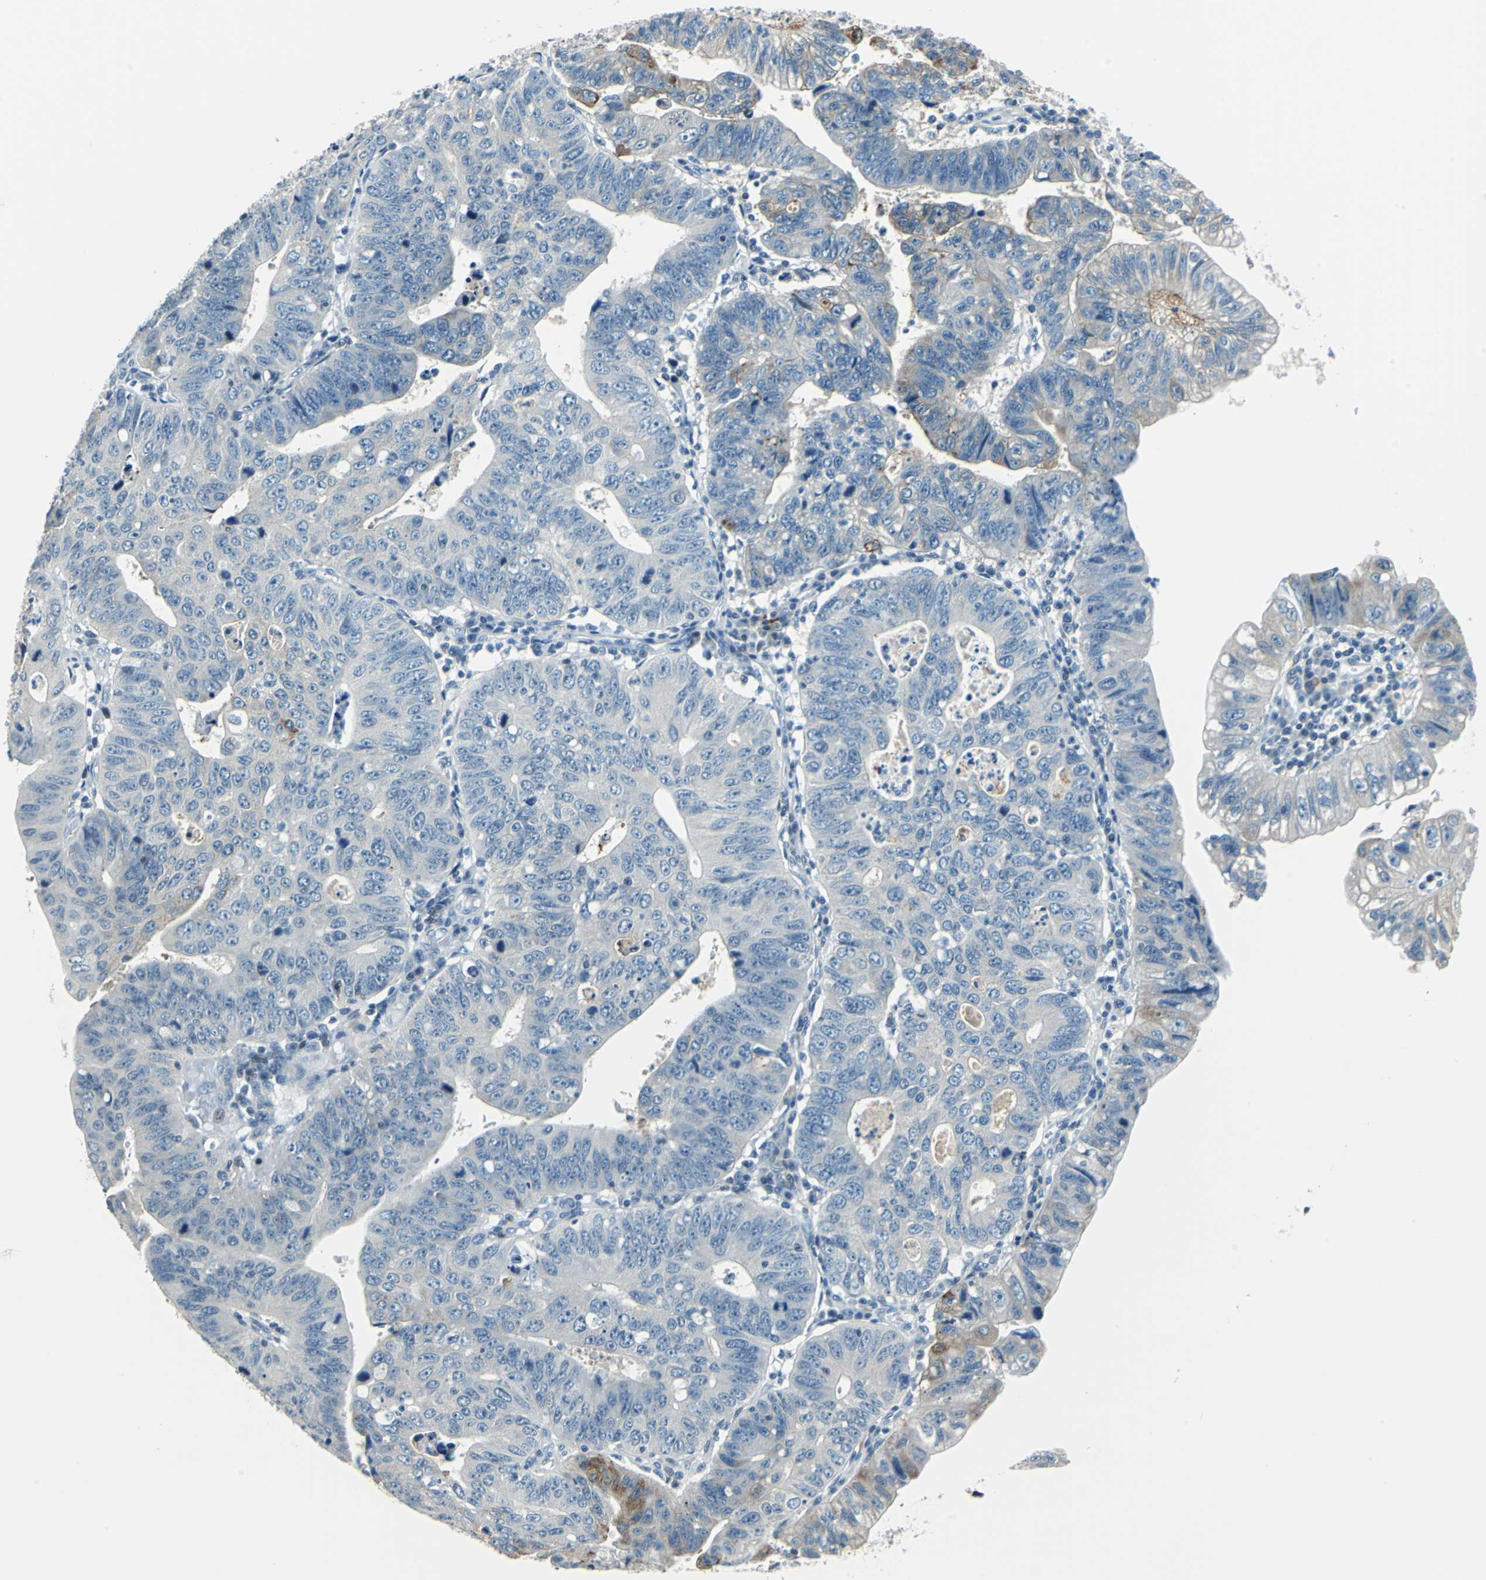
{"staining": {"intensity": "moderate", "quantity": "<25%", "location": "cytoplasmic/membranous"}, "tissue": "stomach cancer", "cell_type": "Tumor cells", "image_type": "cancer", "snomed": [{"axis": "morphology", "description": "Adenocarcinoma, NOS"}, {"axis": "topography", "description": "Stomach"}], "caption": "Stomach adenocarcinoma was stained to show a protein in brown. There is low levels of moderate cytoplasmic/membranous staining in approximately <25% of tumor cells. The protein of interest is shown in brown color, while the nuclei are stained blue.", "gene": "HCFC2", "patient": {"sex": "male", "age": 59}}